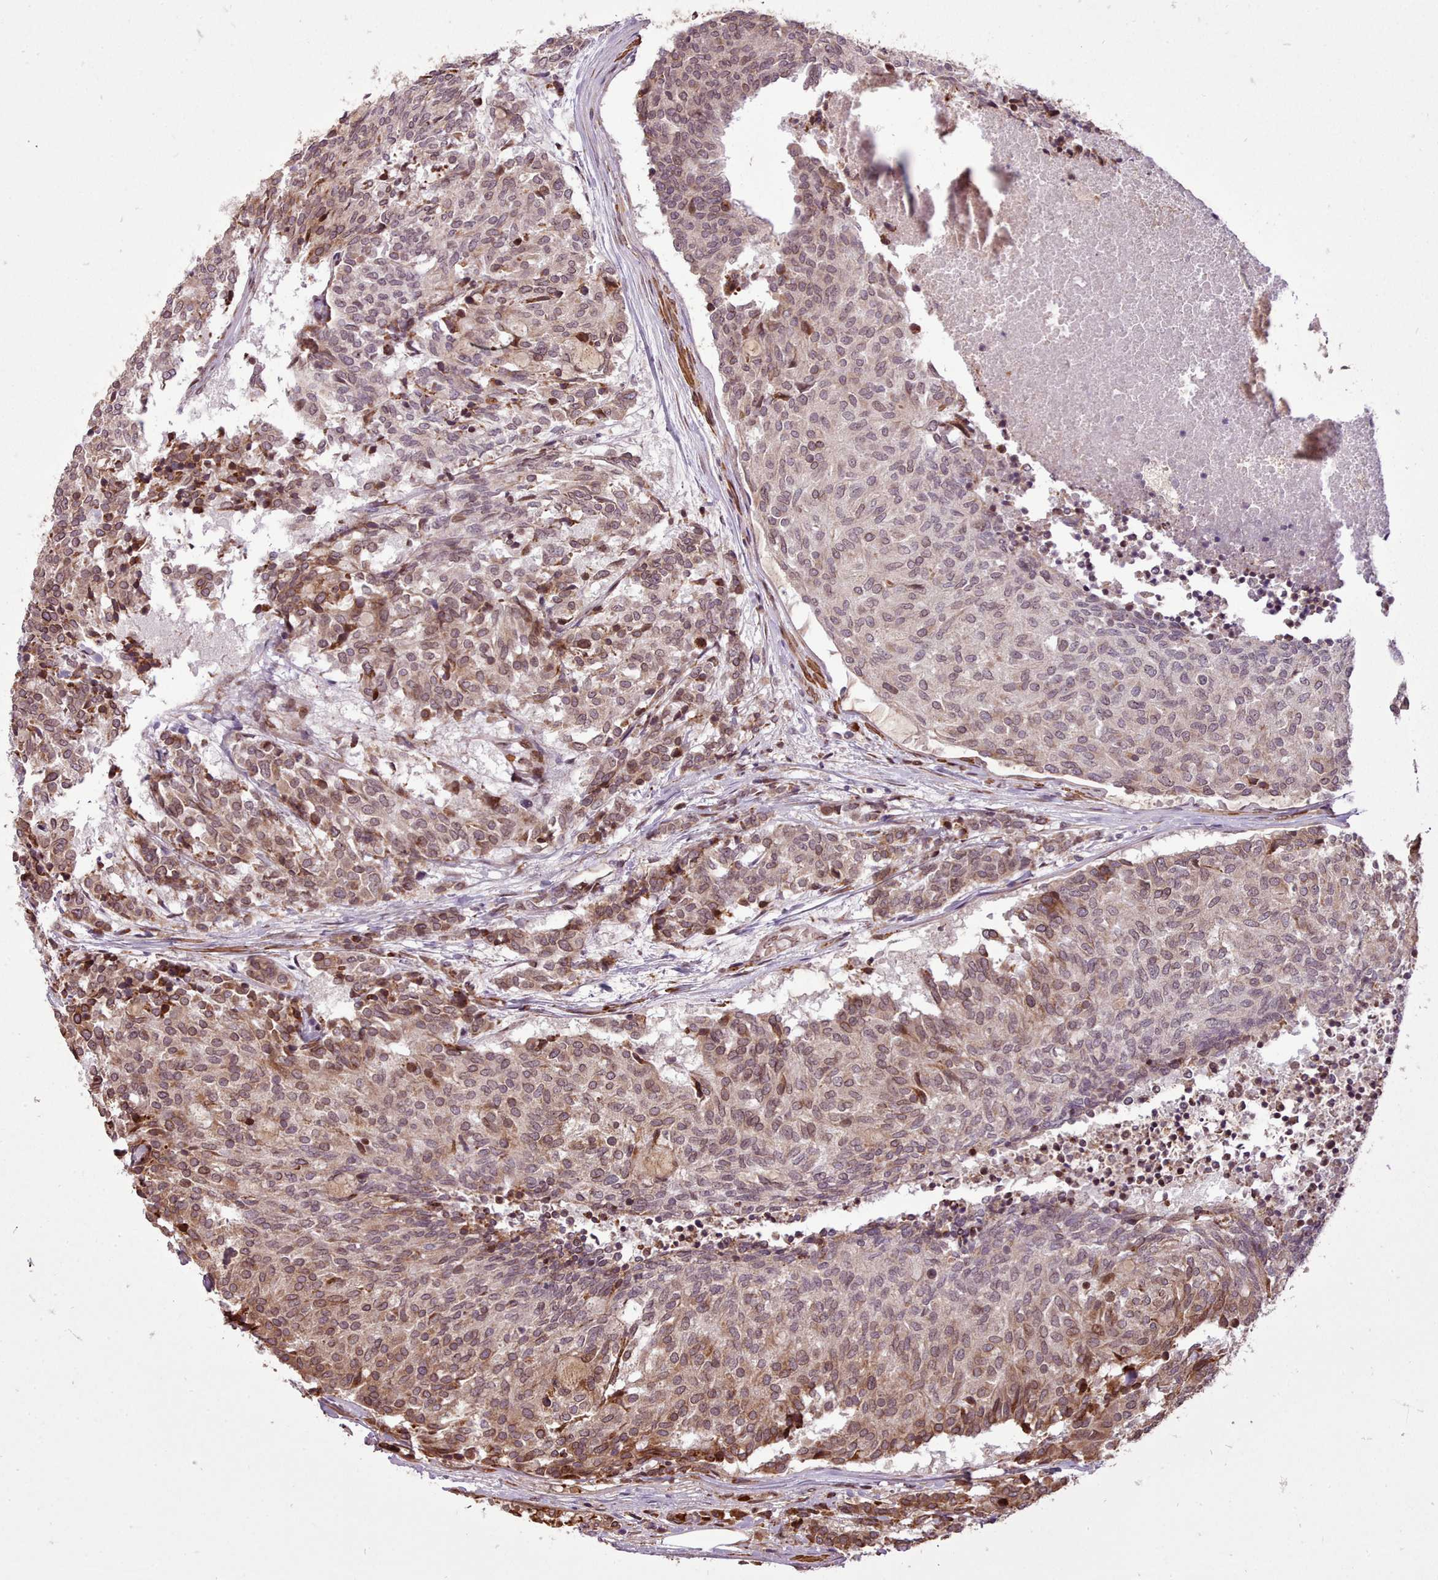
{"staining": {"intensity": "moderate", "quantity": ">75%", "location": "cytoplasmic/membranous,nuclear"}, "tissue": "carcinoid", "cell_type": "Tumor cells", "image_type": "cancer", "snomed": [{"axis": "morphology", "description": "Carcinoid, malignant, NOS"}, {"axis": "topography", "description": "Pancreas"}], "caption": "Immunohistochemical staining of human carcinoid (malignant) displays moderate cytoplasmic/membranous and nuclear protein staining in about >75% of tumor cells.", "gene": "CABP1", "patient": {"sex": "female", "age": 54}}